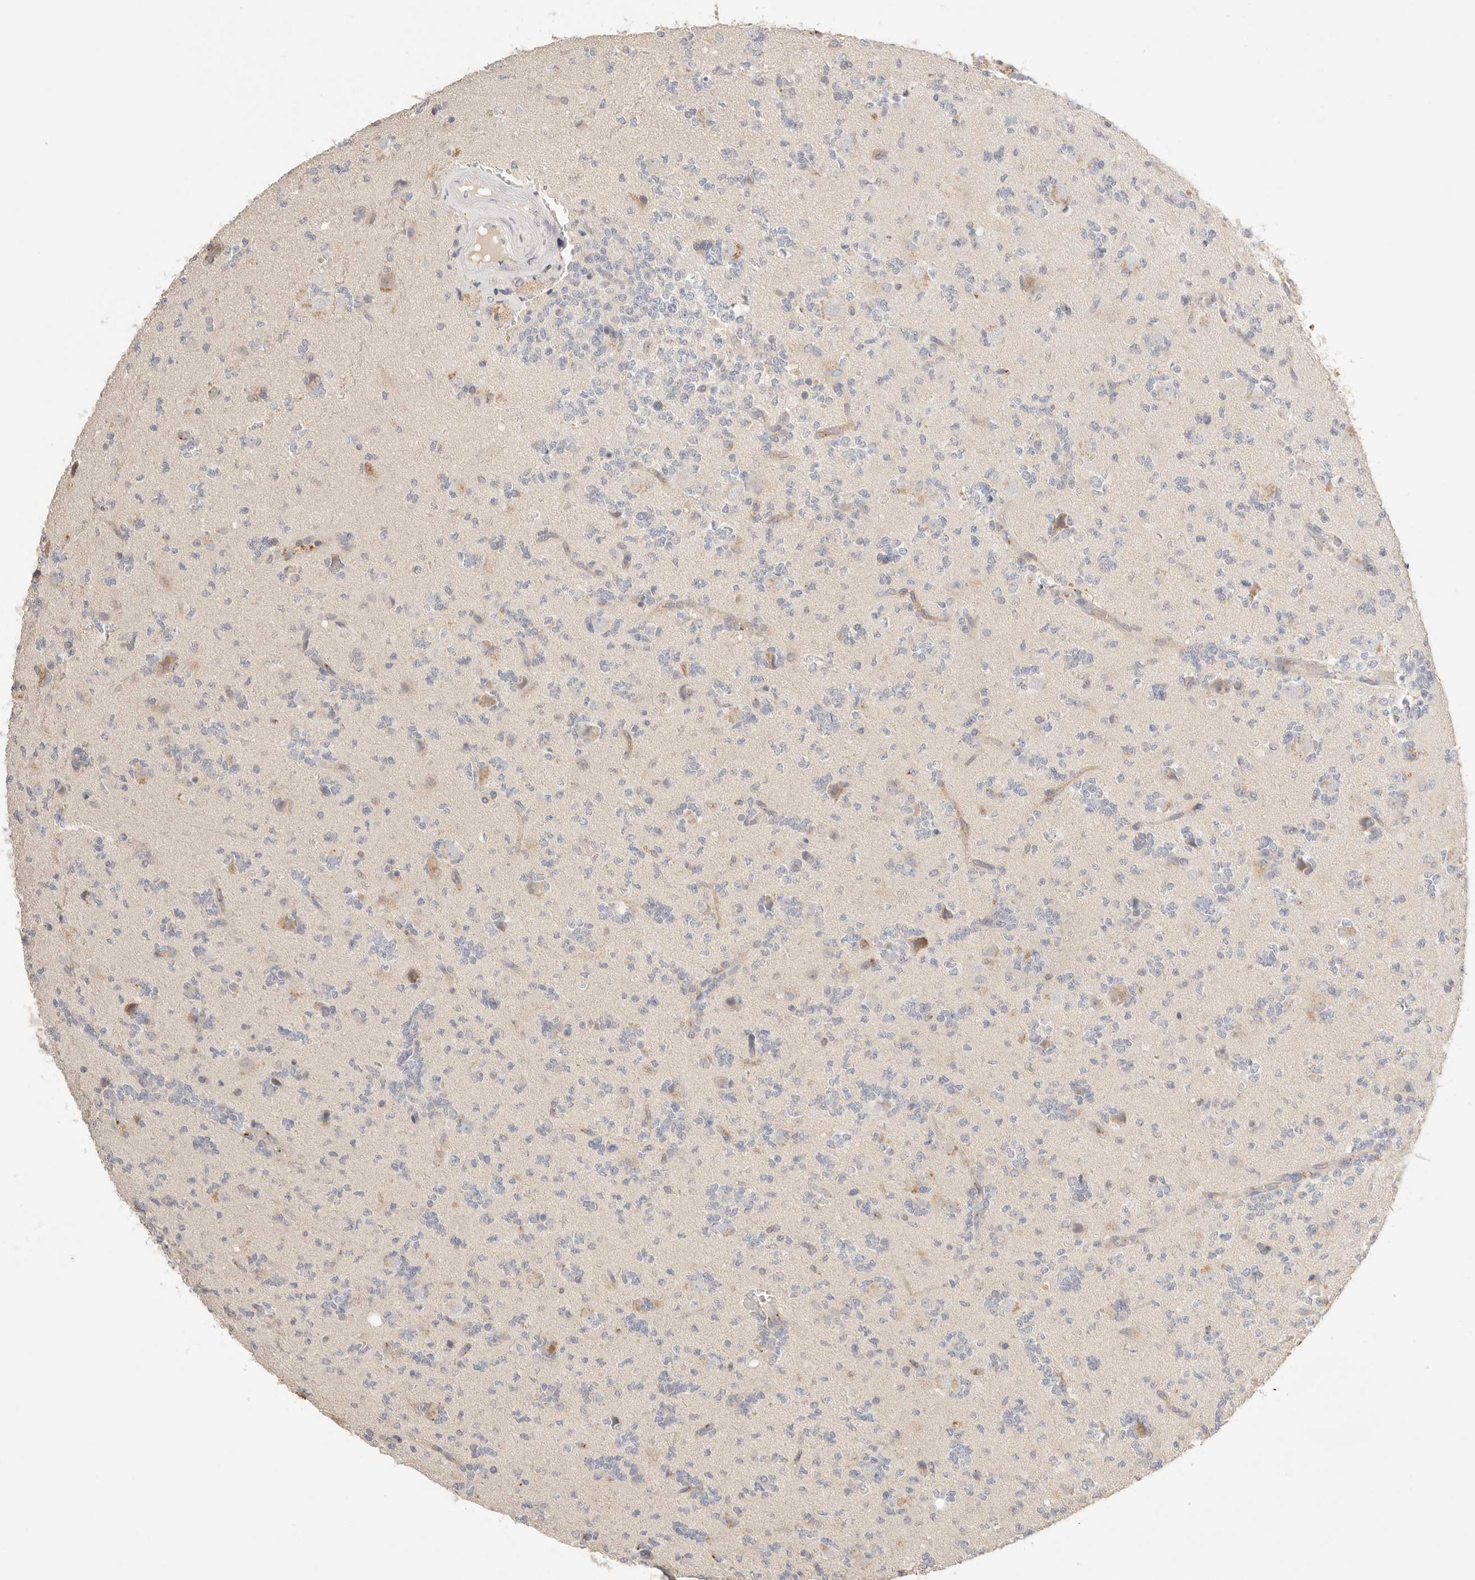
{"staining": {"intensity": "negative", "quantity": "none", "location": "none"}, "tissue": "glioma", "cell_type": "Tumor cells", "image_type": "cancer", "snomed": [{"axis": "morphology", "description": "Glioma, malignant, High grade"}, {"axis": "topography", "description": "Brain"}], "caption": "High magnification brightfield microscopy of high-grade glioma (malignant) stained with DAB (brown) and counterstained with hematoxylin (blue): tumor cells show no significant expression. (Brightfield microscopy of DAB (3,3'-diaminobenzidine) IHC at high magnification).", "gene": "CEP120", "patient": {"sex": "female", "age": 62}}